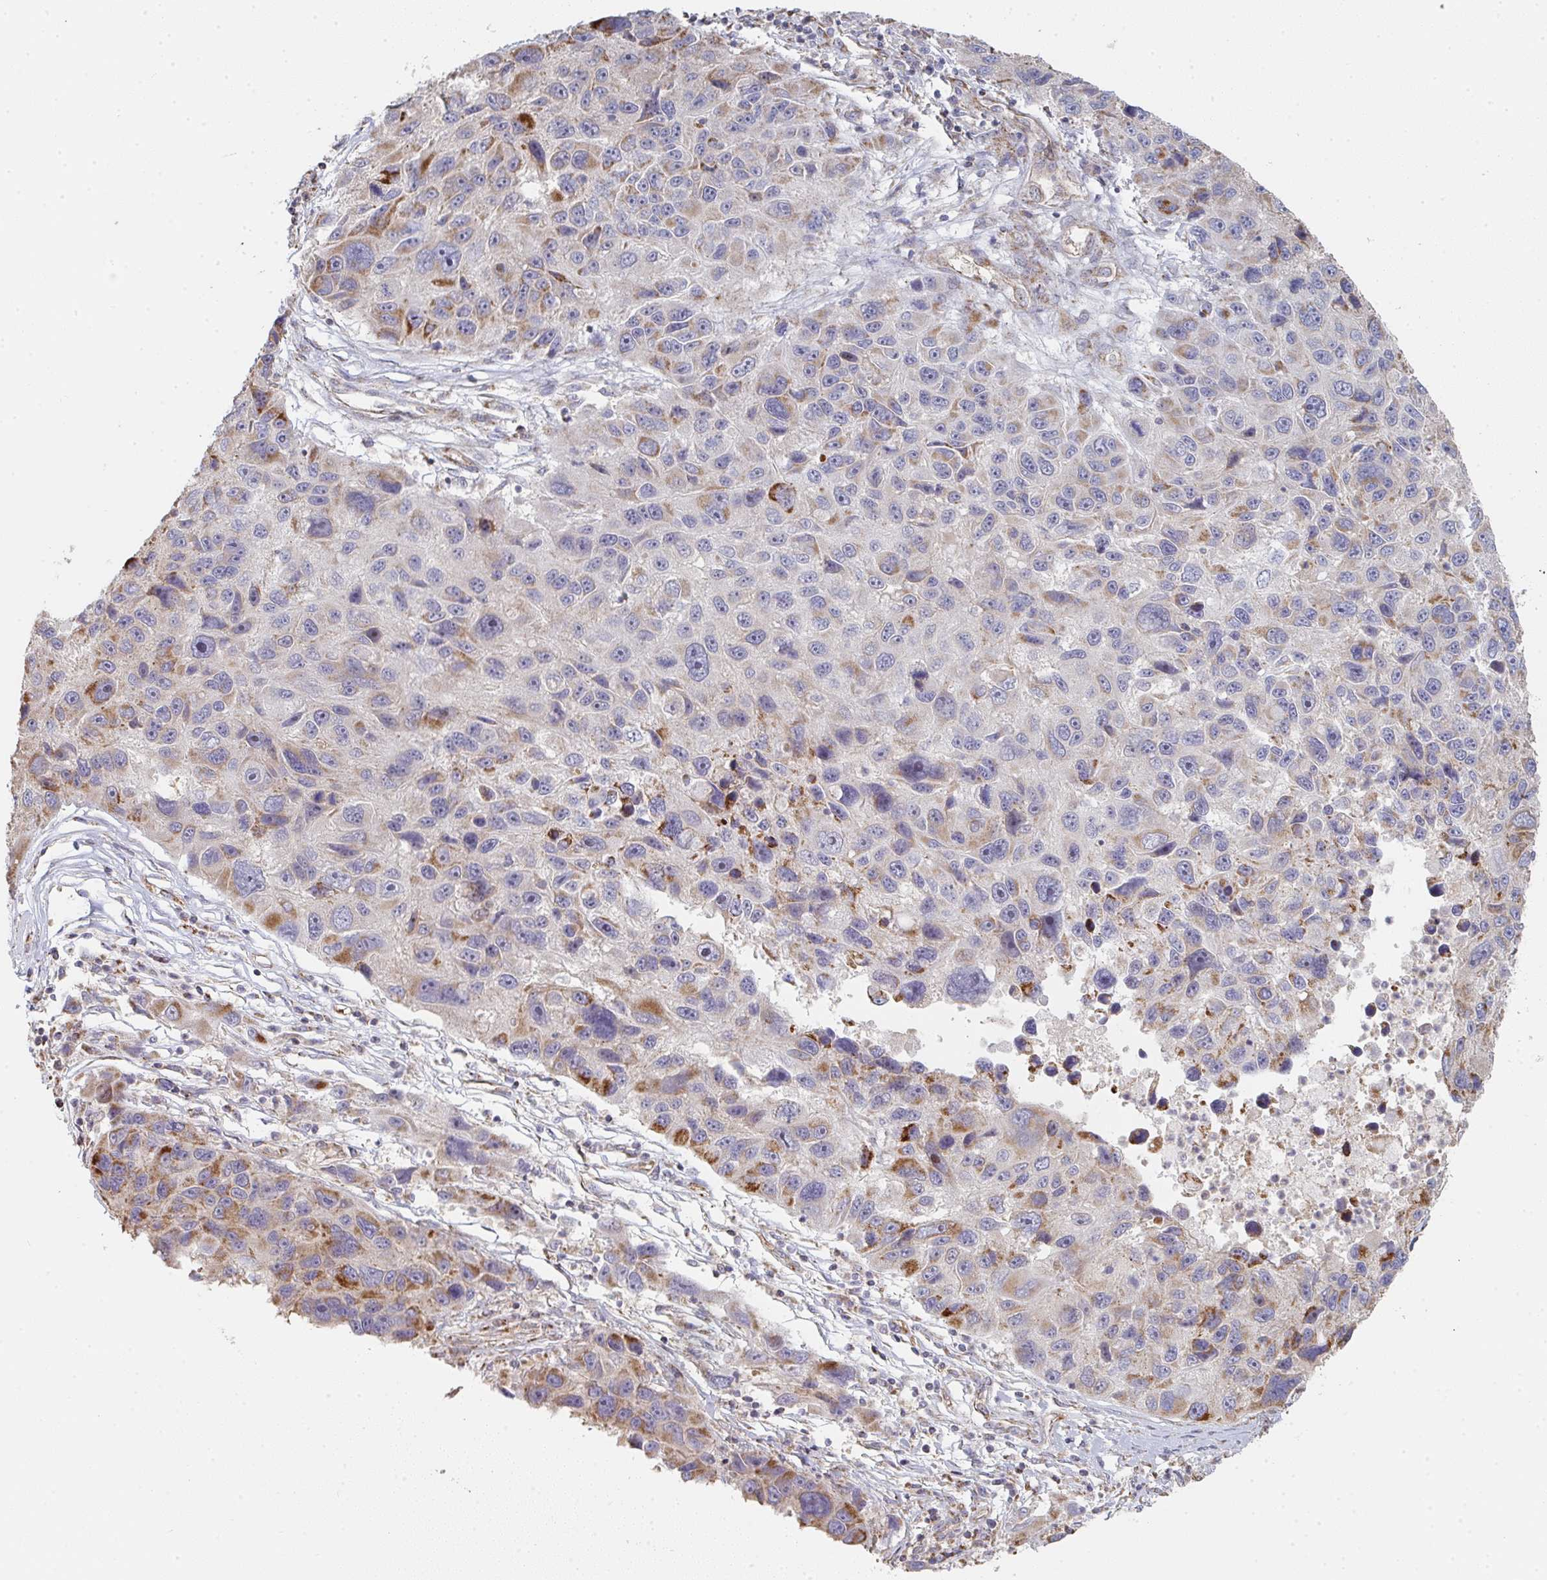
{"staining": {"intensity": "moderate", "quantity": "25%-75%", "location": "cytoplasmic/membranous"}, "tissue": "melanoma", "cell_type": "Tumor cells", "image_type": "cancer", "snomed": [{"axis": "morphology", "description": "Malignant melanoma, NOS"}, {"axis": "topography", "description": "Skin"}], "caption": "The image shows immunohistochemical staining of melanoma. There is moderate cytoplasmic/membranous expression is identified in approximately 25%-75% of tumor cells.", "gene": "ZNF526", "patient": {"sex": "male", "age": 53}}